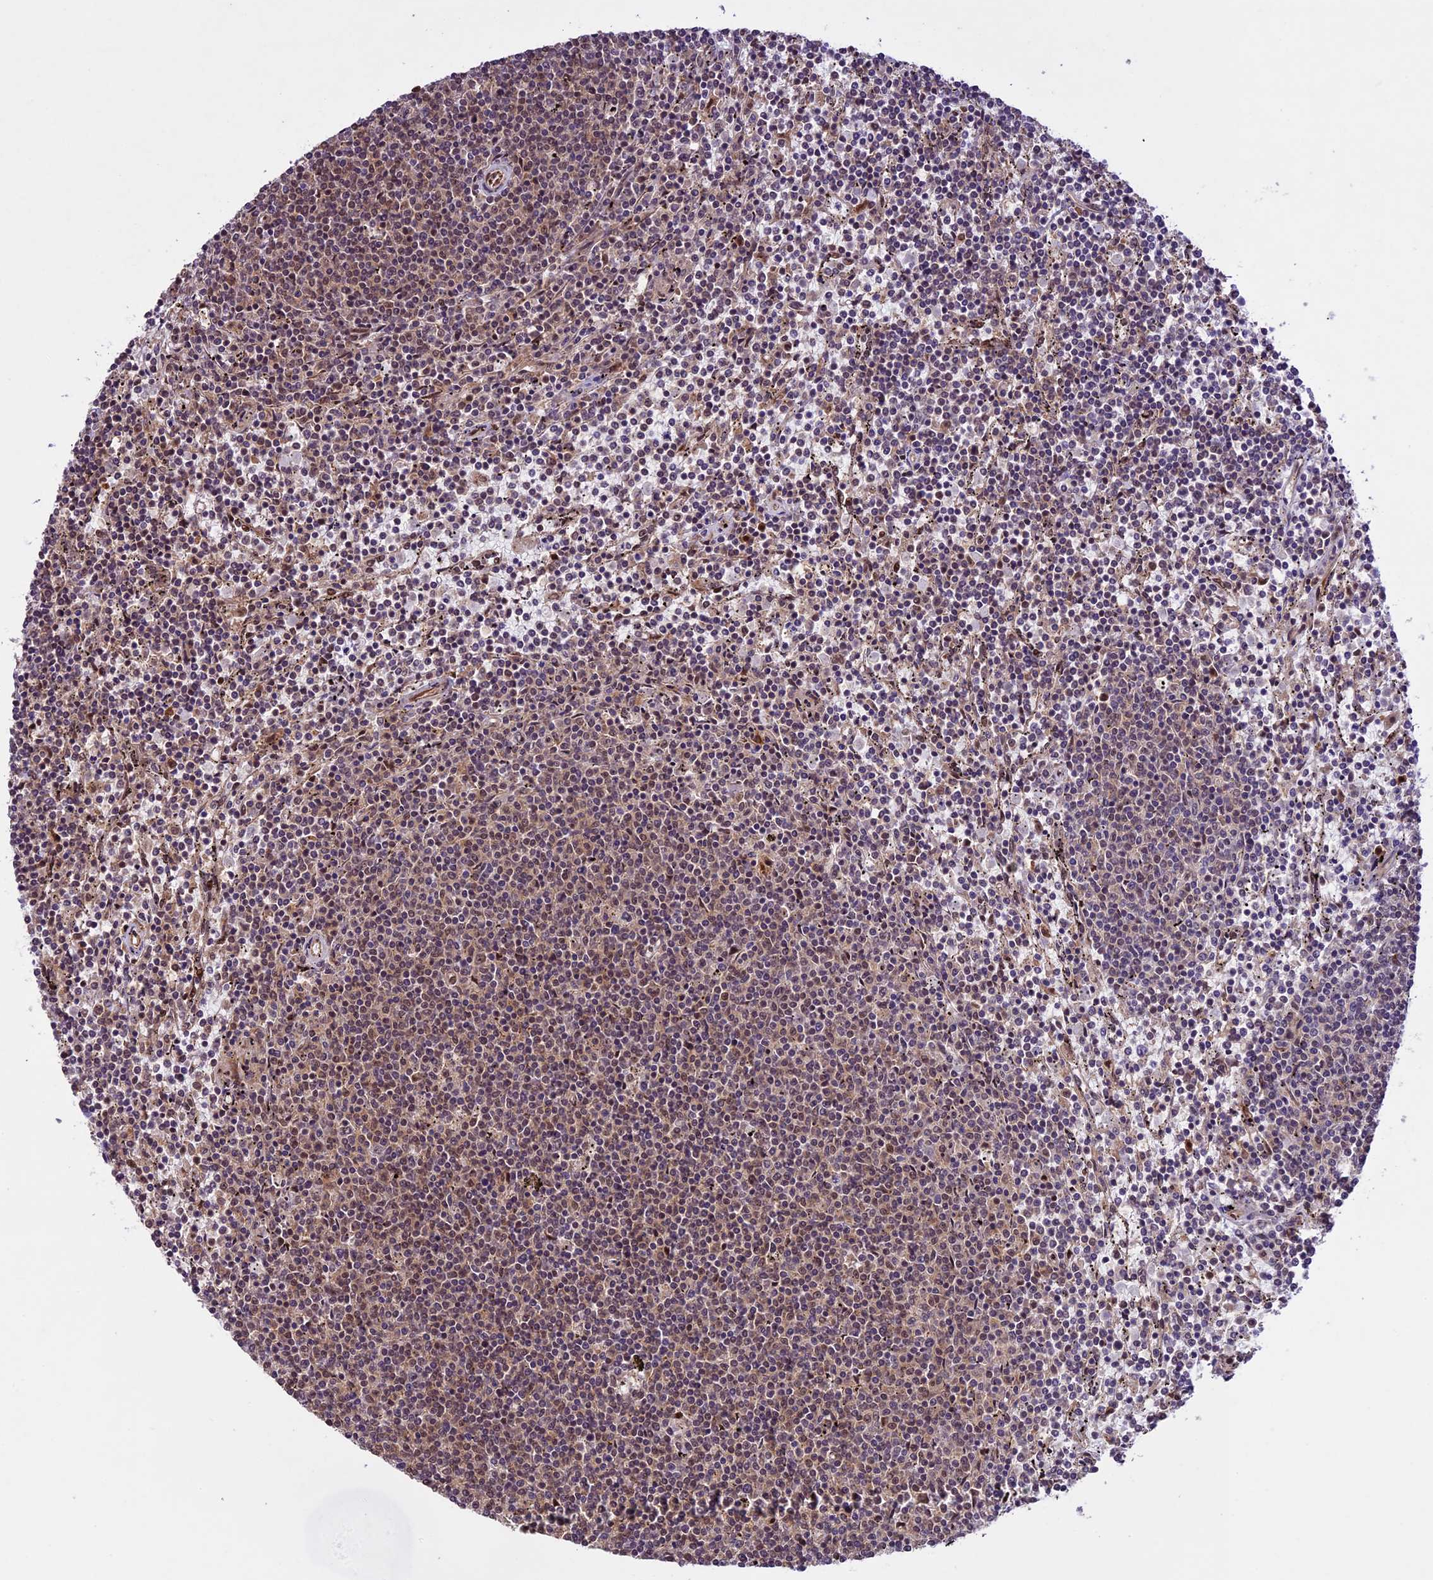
{"staining": {"intensity": "weak", "quantity": "25%-75%", "location": "cytoplasmic/membranous,nuclear"}, "tissue": "lymphoma", "cell_type": "Tumor cells", "image_type": "cancer", "snomed": [{"axis": "morphology", "description": "Malignant lymphoma, non-Hodgkin's type, Low grade"}, {"axis": "topography", "description": "Spleen"}], "caption": "Immunohistochemistry (IHC) histopathology image of lymphoma stained for a protein (brown), which demonstrates low levels of weak cytoplasmic/membranous and nuclear positivity in about 25%-75% of tumor cells.", "gene": "DHX38", "patient": {"sex": "female", "age": 50}}